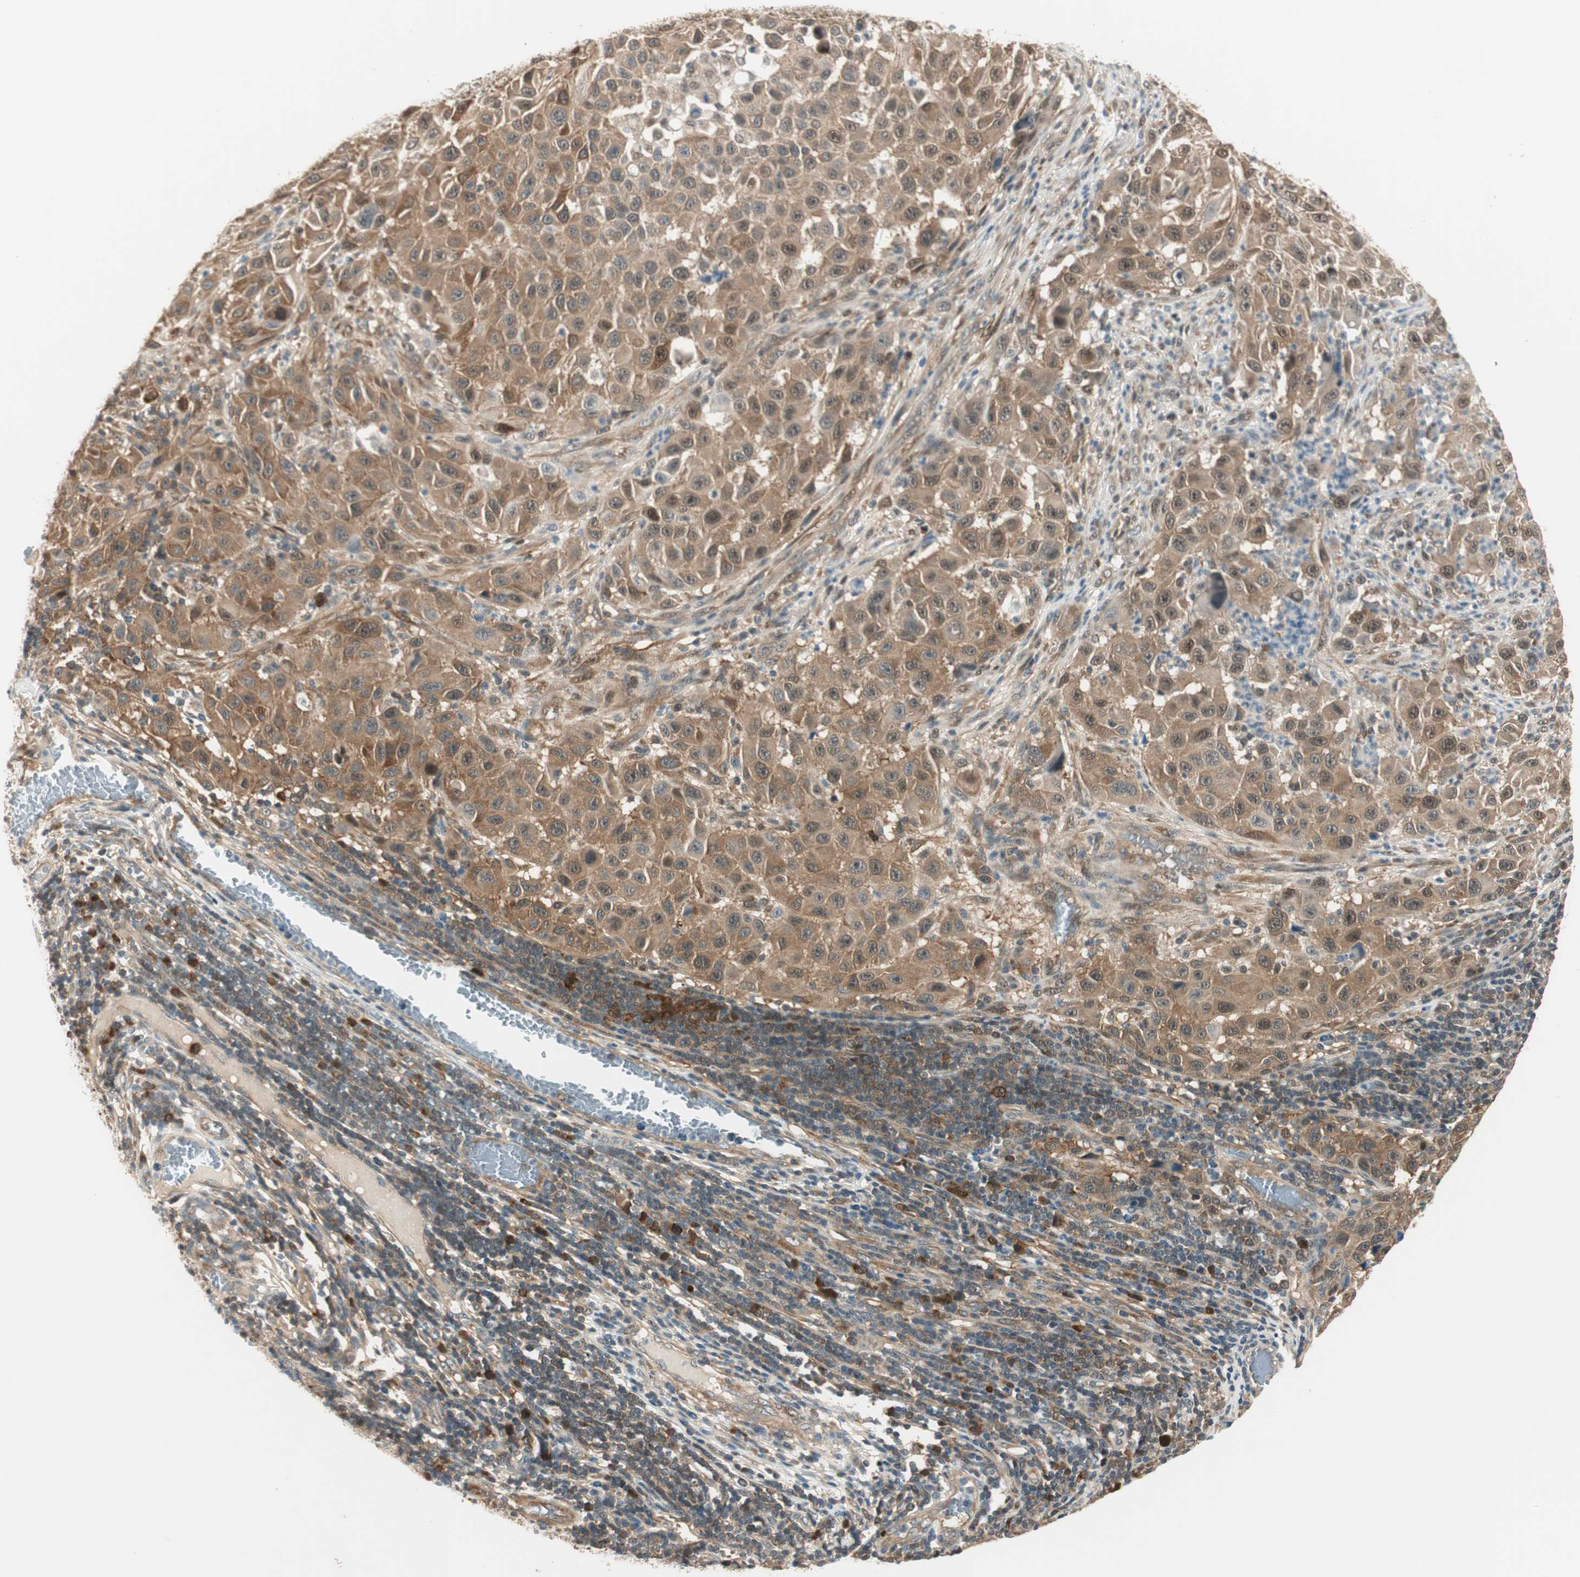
{"staining": {"intensity": "weak", "quantity": ">75%", "location": "cytoplasmic/membranous"}, "tissue": "melanoma", "cell_type": "Tumor cells", "image_type": "cancer", "snomed": [{"axis": "morphology", "description": "Malignant melanoma, Metastatic site"}, {"axis": "topography", "description": "Lymph node"}], "caption": "Protein staining of melanoma tissue demonstrates weak cytoplasmic/membranous staining in about >75% of tumor cells.", "gene": "IPO5", "patient": {"sex": "male", "age": 61}}